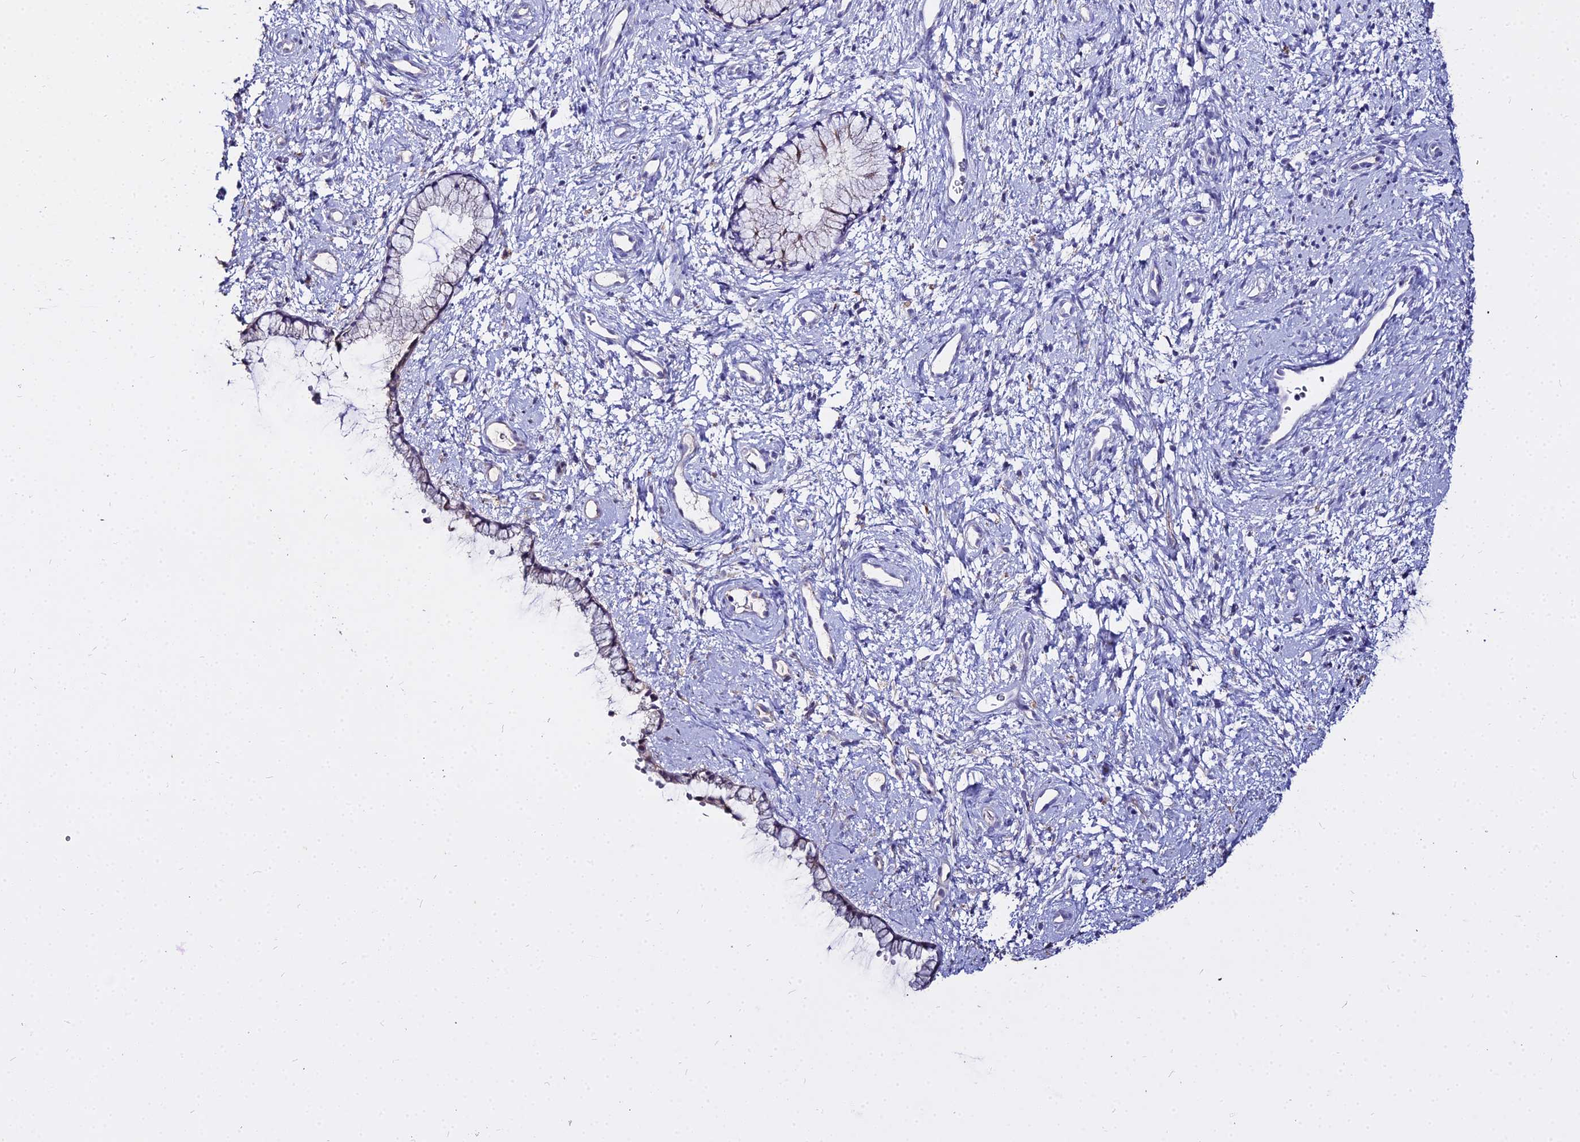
{"staining": {"intensity": "negative", "quantity": "none", "location": "none"}, "tissue": "cervix", "cell_type": "Glandular cells", "image_type": "normal", "snomed": [{"axis": "morphology", "description": "Normal tissue, NOS"}, {"axis": "topography", "description": "Cervix"}], "caption": "Immunohistochemistry histopathology image of benign cervix: cervix stained with DAB displays no significant protein staining in glandular cells. (DAB IHC with hematoxylin counter stain).", "gene": "GLYAT", "patient": {"sex": "female", "age": 57}}